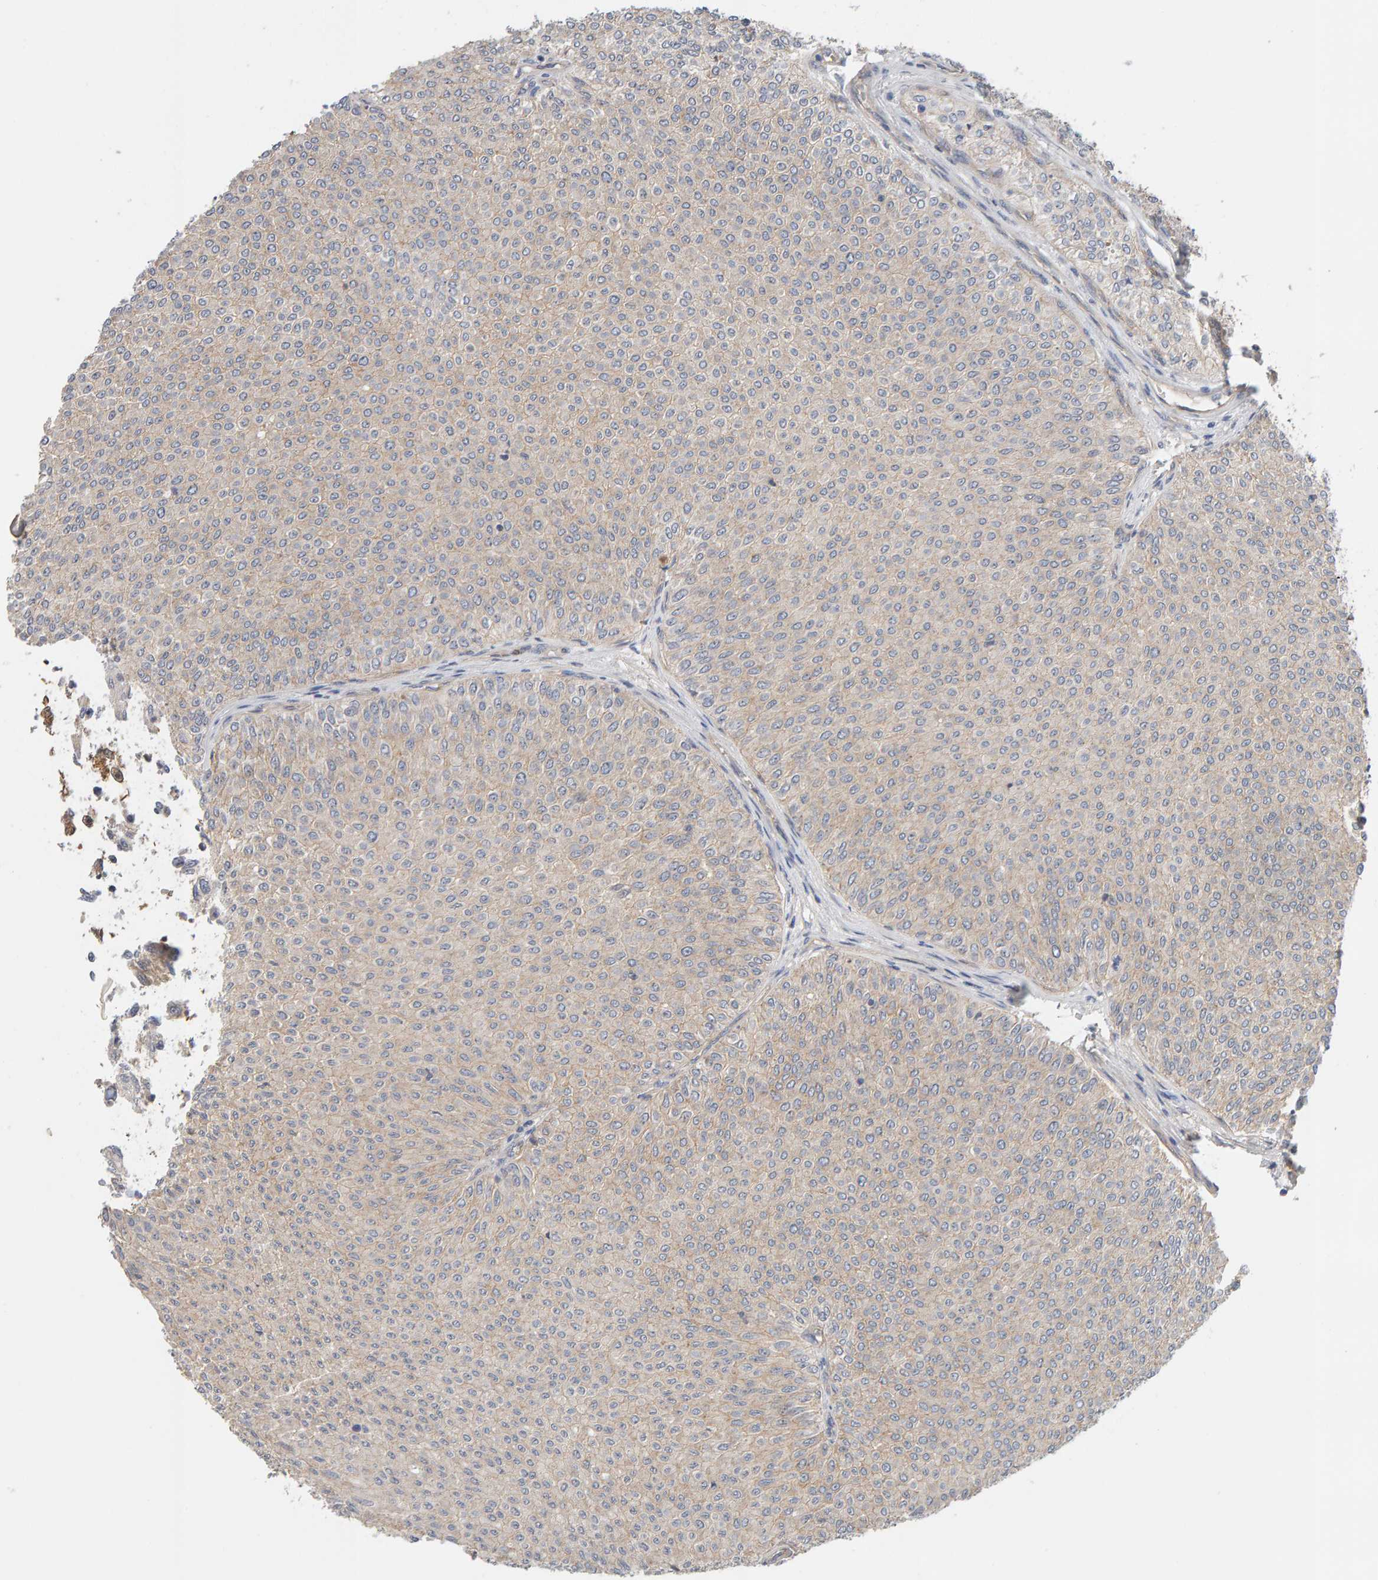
{"staining": {"intensity": "weak", "quantity": "25%-75%", "location": "cytoplasmic/membranous"}, "tissue": "urothelial cancer", "cell_type": "Tumor cells", "image_type": "cancer", "snomed": [{"axis": "morphology", "description": "Urothelial carcinoma, Low grade"}, {"axis": "topography", "description": "Urinary bladder"}], "caption": "A micrograph of urothelial cancer stained for a protein demonstrates weak cytoplasmic/membranous brown staining in tumor cells. Nuclei are stained in blue.", "gene": "PPP1R16A", "patient": {"sex": "male", "age": 78}}